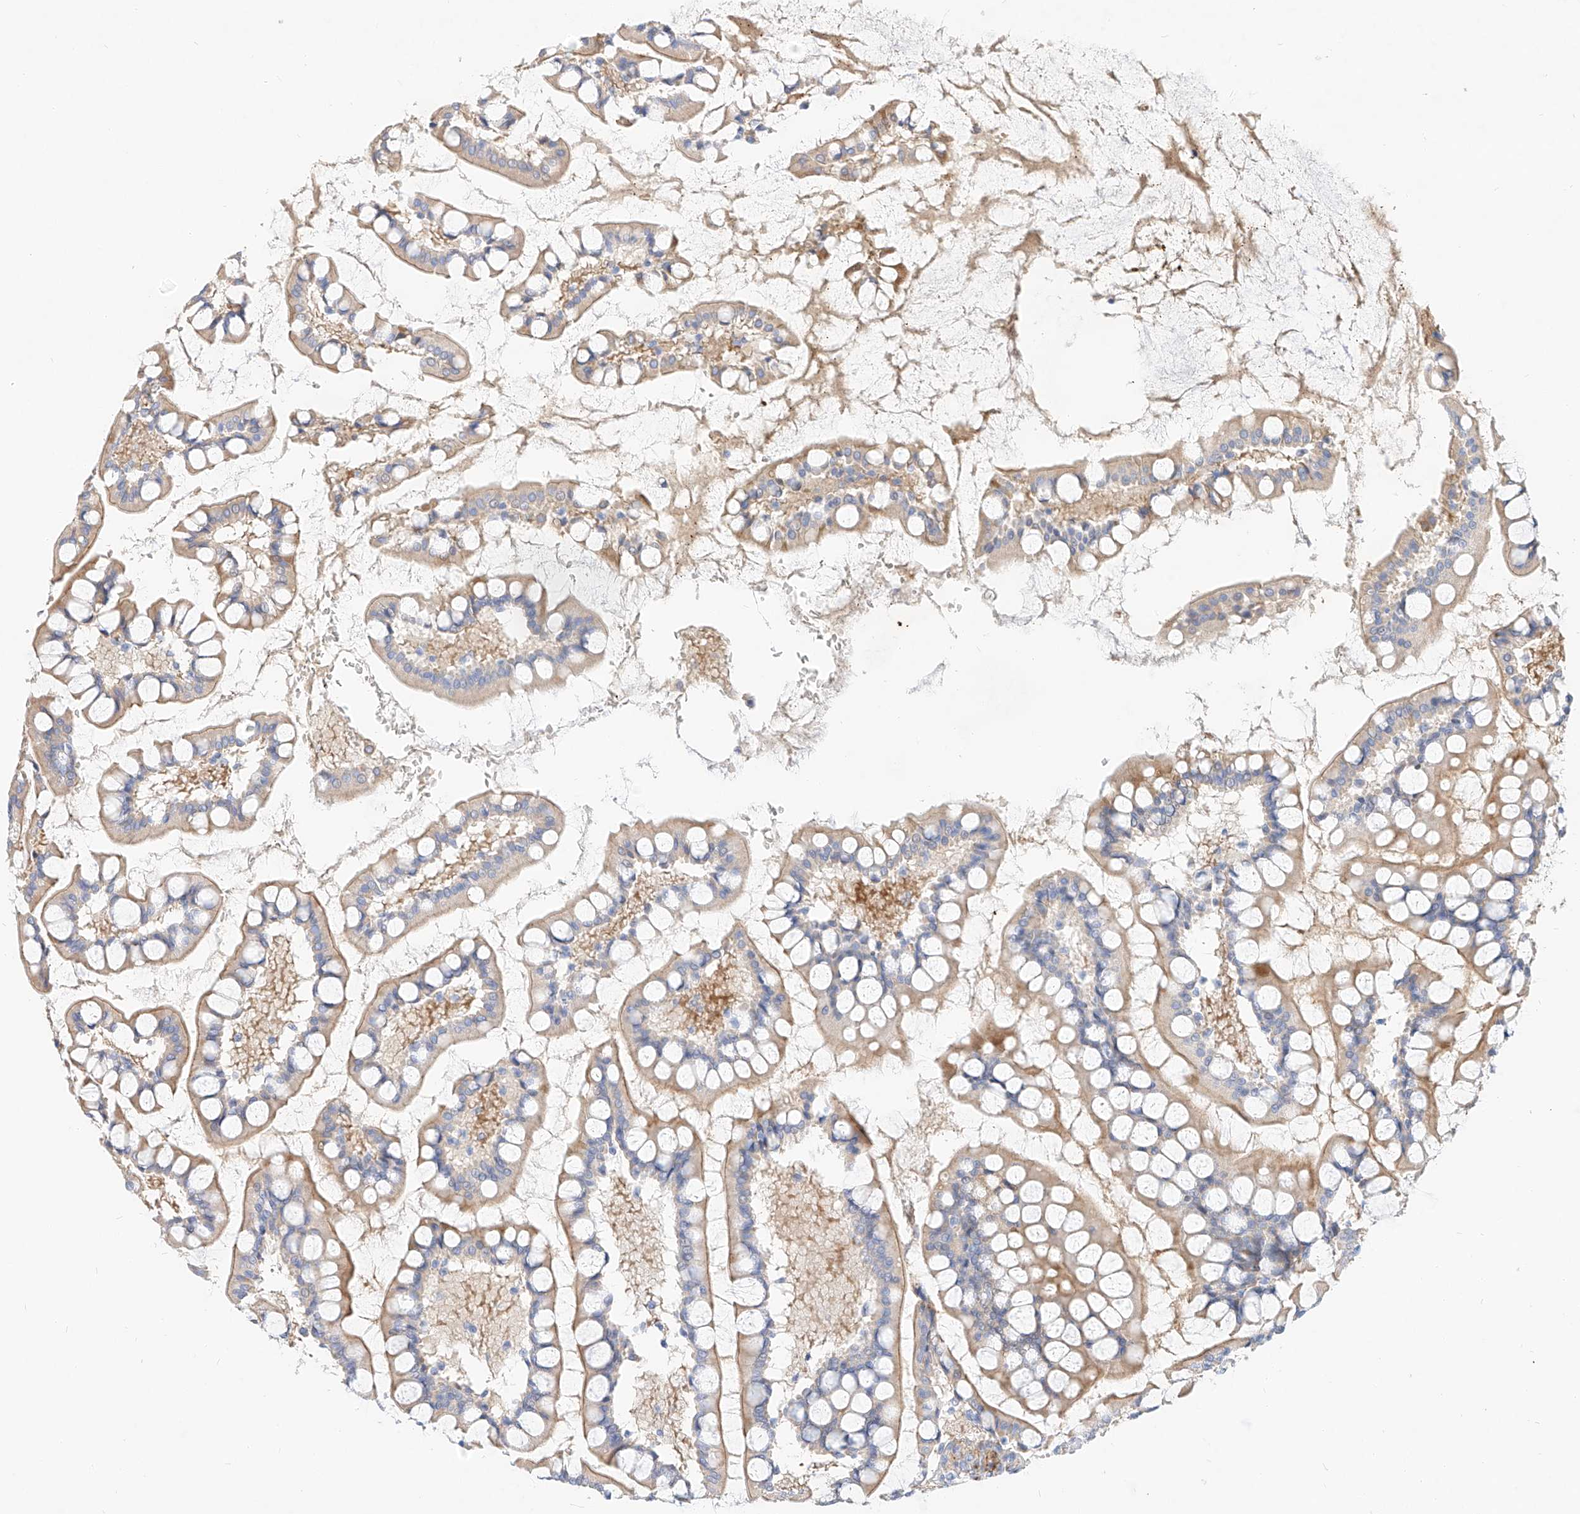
{"staining": {"intensity": "weak", "quantity": "25%-75%", "location": "cytoplasmic/membranous"}, "tissue": "small intestine", "cell_type": "Glandular cells", "image_type": "normal", "snomed": [{"axis": "morphology", "description": "Normal tissue, NOS"}, {"axis": "topography", "description": "Small intestine"}], "caption": "Immunohistochemistry (IHC) of normal human small intestine shows low levels of weak cytoplasmic/membranous expression in about 25%-75% of glandular cells.", "gene": "KCNH5", "patient": {"sex": "male", "age": 52}}